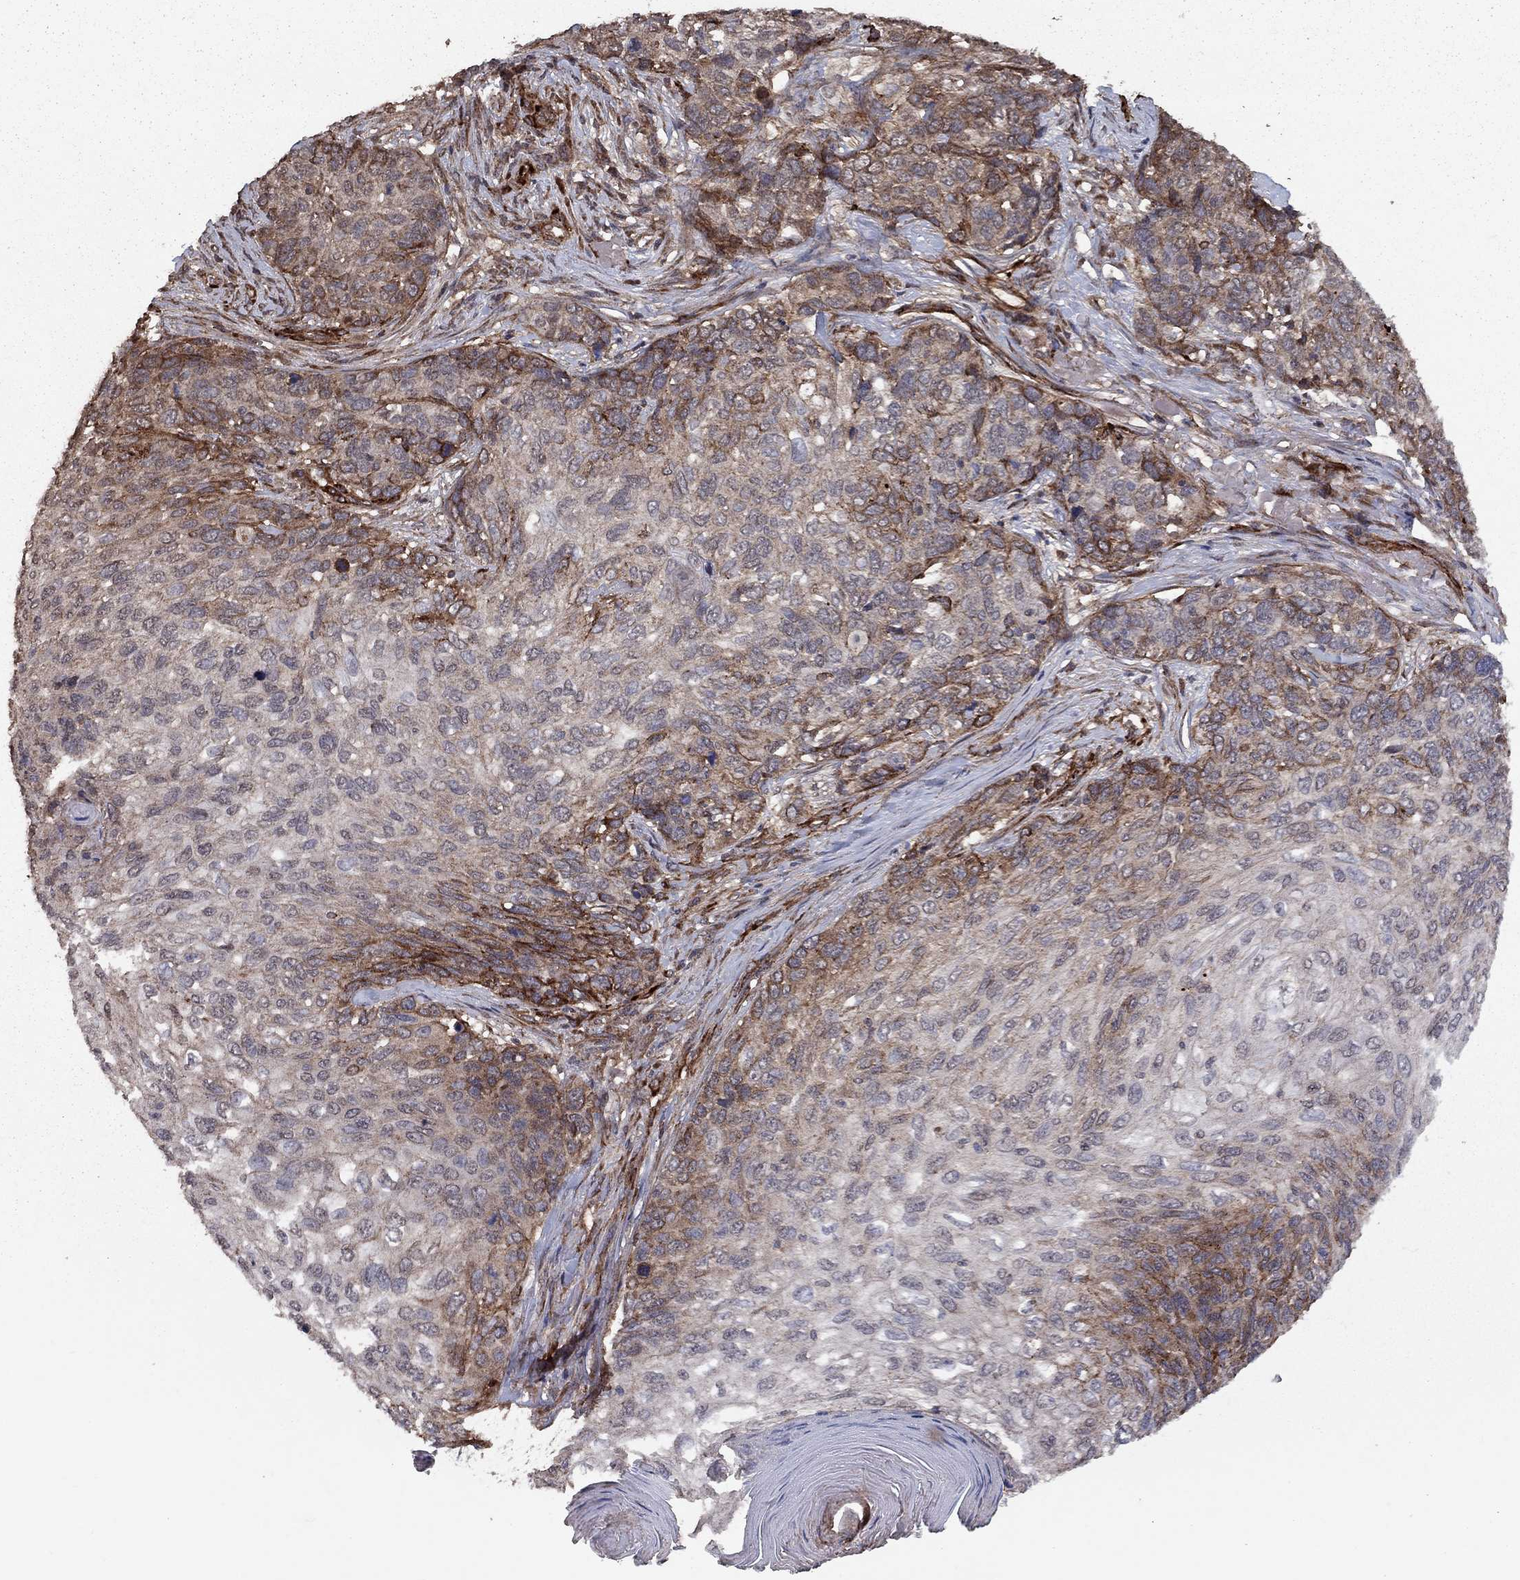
{"staining": {"intensity": "strong", "quantity": "<25%", "location": "cytoplasmic/membranous"}, "tissue": "skin cancer", "cell_type": "Tumor cells", "image_type": "cancer", "snomed": [{"axis": "morphology", "description": "Squamous cell carcinoma, NOS"}, {"axis": "topography", "description": "Skin"}], "caption": "This photomicrograph demonstrates immunohistochemistry (IHC) staining of skin cancer, with medium strong cytoplasmic/membranous positivity in about <25% of tumor cells.", "gene": "COL18A1", "patient": {"sex": "male", "age": 92}}